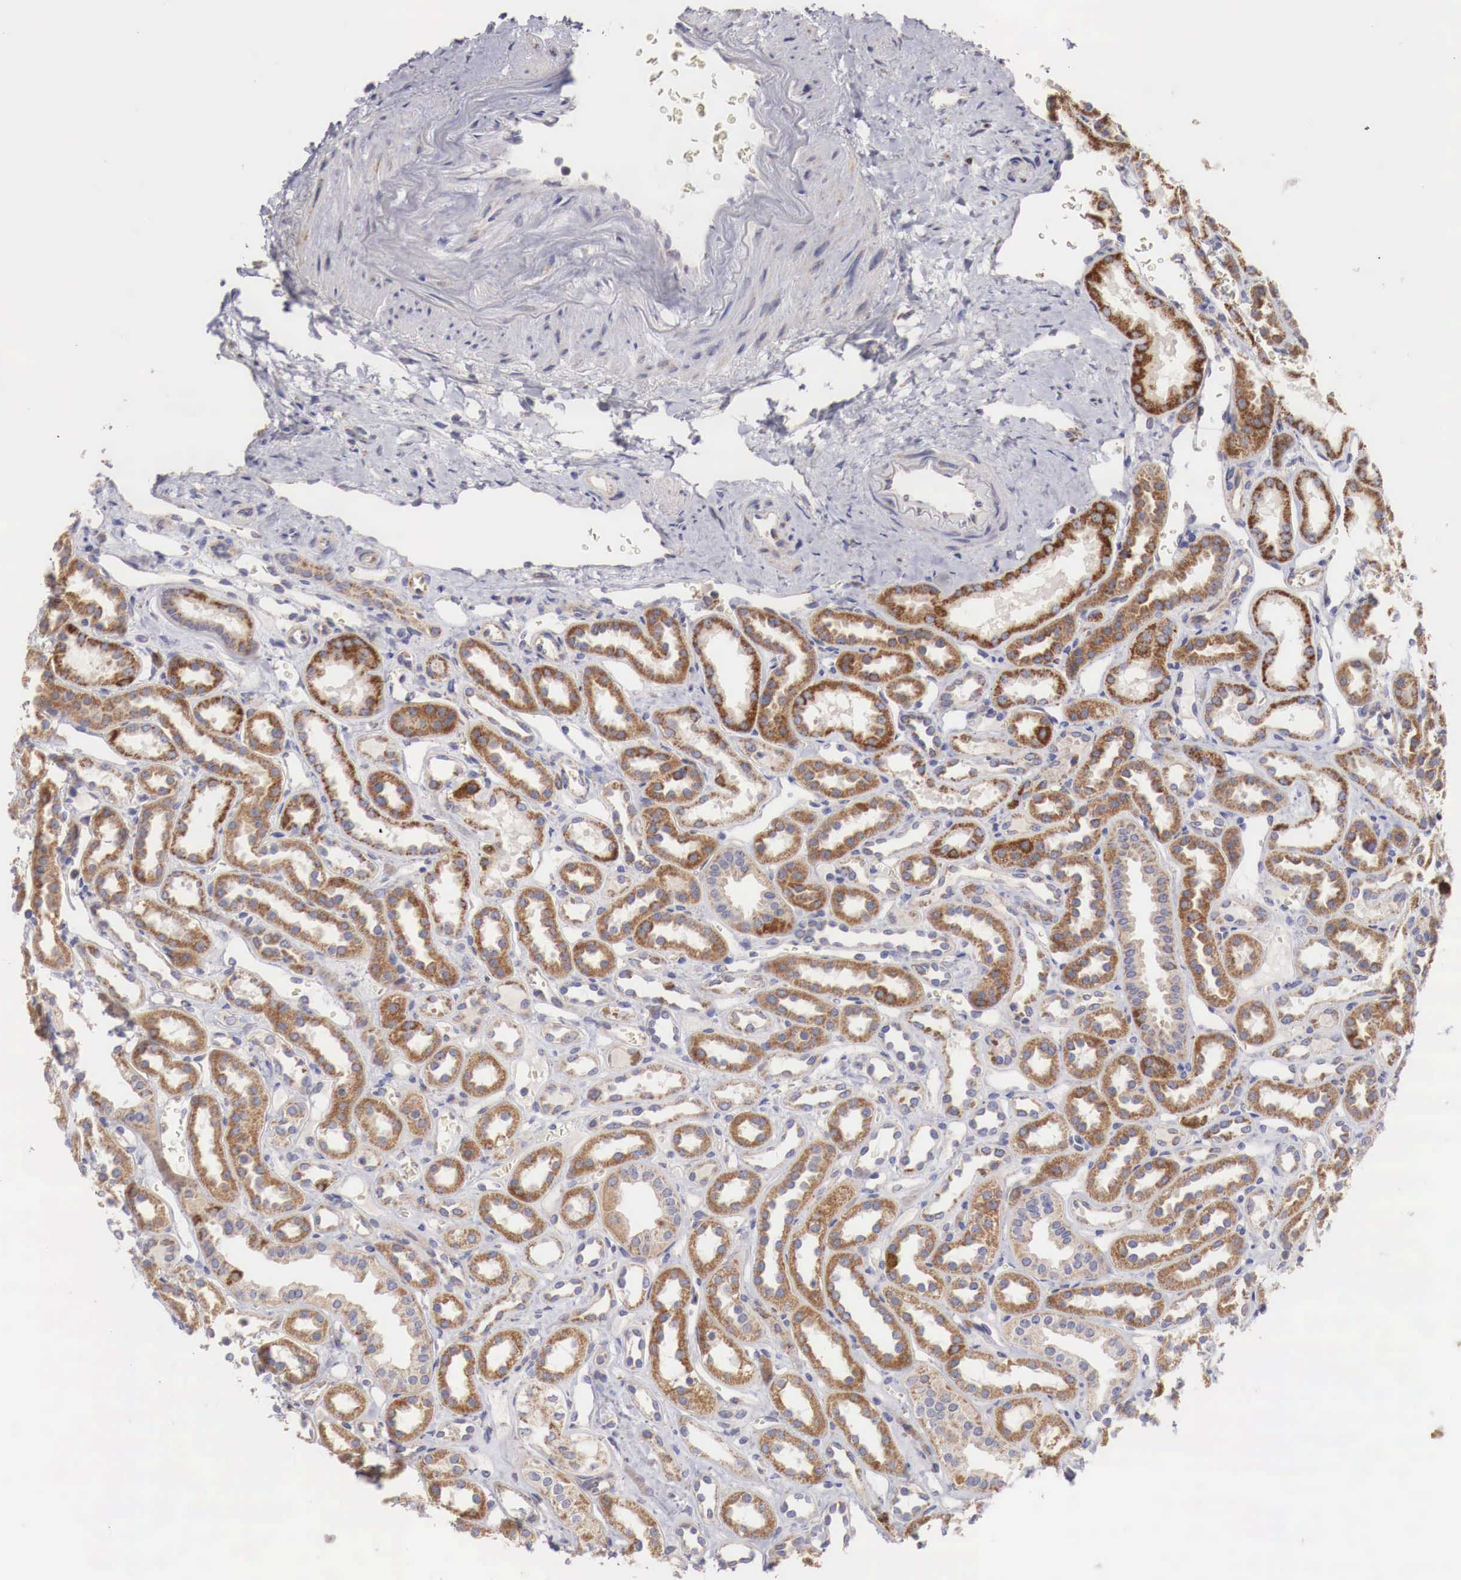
{"staining": {"intensity": "negative", "quantity": "none", "location": "none"}, "tissue": "kidney", "cell_type": "Cells in glomeruli", "image_type": "normal", "snomed": [{"axis": "morphology", "description": "Normal tissue, NOS"}, {"axis": "topography", "description": "Kidney"}], "caption": "Immunohistochemistry (IHC) of normal kidney shows no positivity in cells in glomeruli.", "gene": "XPNPEP3", "patient": {"sex": "female", "age": 52}}